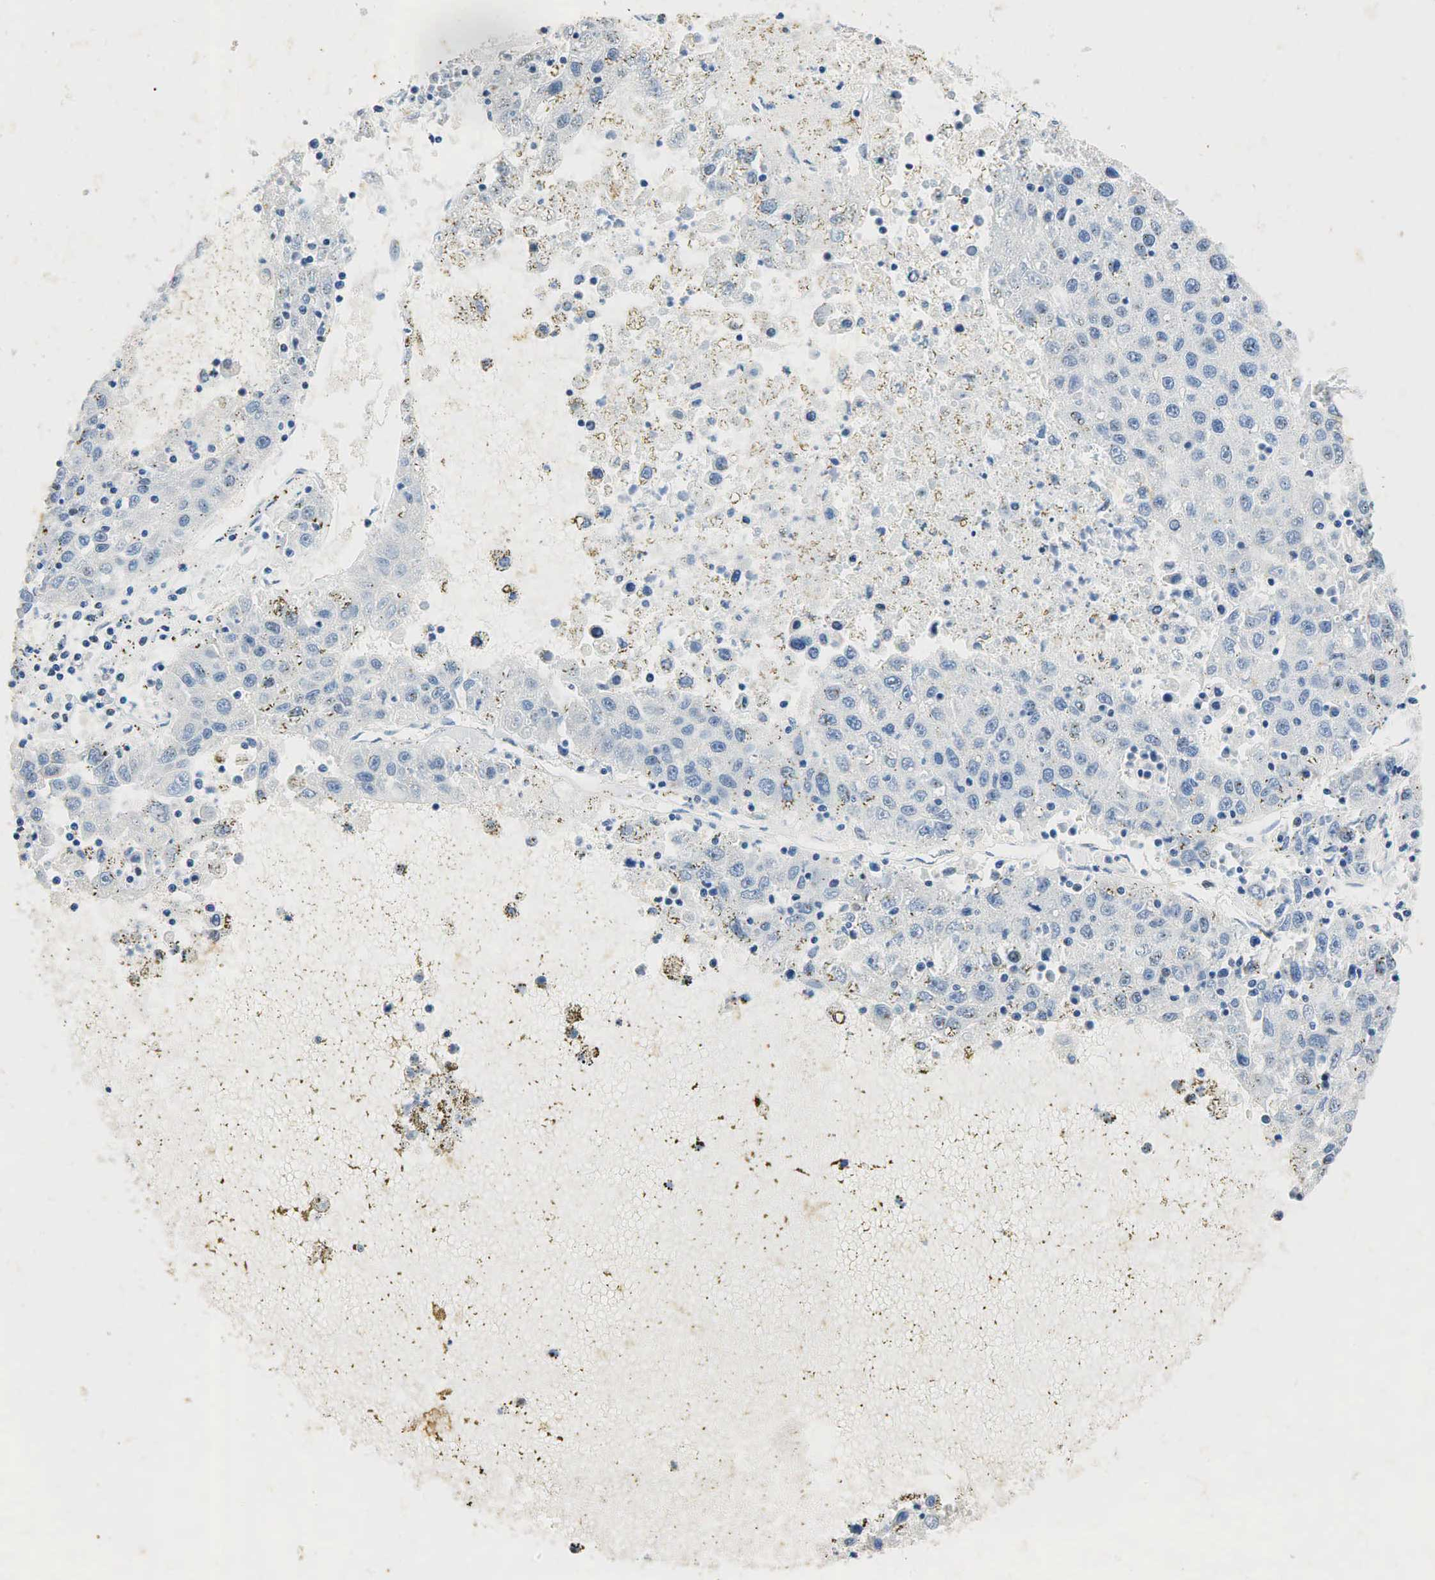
{"staining": {"intensity": "negative", "quantity": "none", "location": "none"}, "tissue": "liver cancer", "cell_type": "Tumor cells", "image_type": "cancer", "snomed": [{"axis": "morphology", "description": "Carcinoma, Hepatocellular, NOS"}, {"axis": "topography", "description": "Liver"}], "caption": "This is an immunohistochemistry (IHC) micrograph of human liver hepatocellular carcinoma. There is no expression in tumor cells.", "gene": "SYP", "patient": {"sex": "male", "age": 49}}